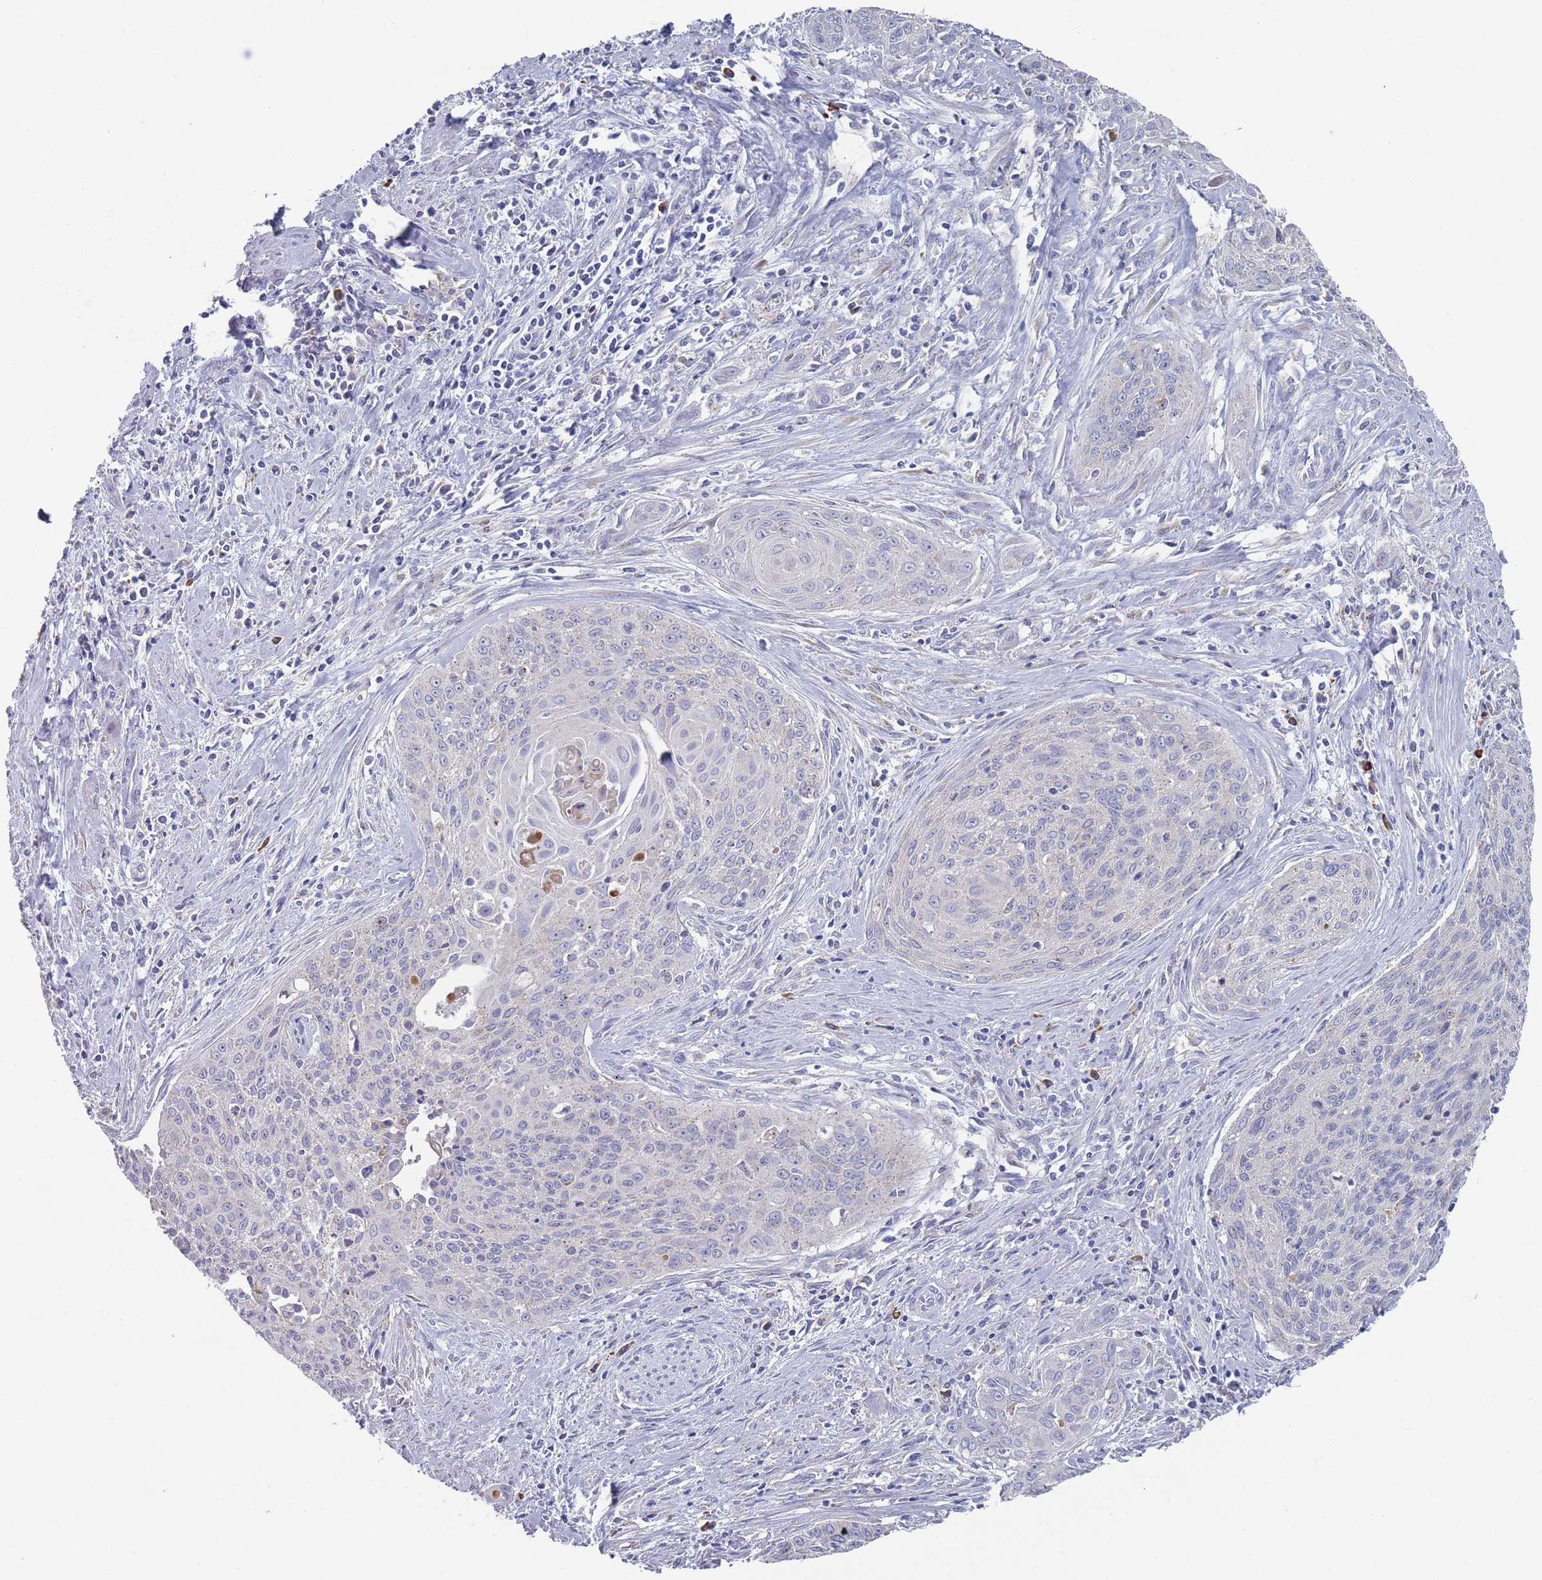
{"staining": {"intensity": "negative", "quantity": "none", "location": "none"}, "tissue": "cervical cancer", "cell_type": "Tumor cells", "image_type": "cancer", "snomed": [{"axis": "morphology", "description": "Squamous cell carcinoma, NOS"}, {"axis": "topography", "description": "Cervix"}], "caption": "This is a histopathology image of IHC staining of cervical squamous cell carcinoma, which shows no expression in tumor cells.", "gene": "MAT1A", "patient": {"sex": "female", "age": 55}}